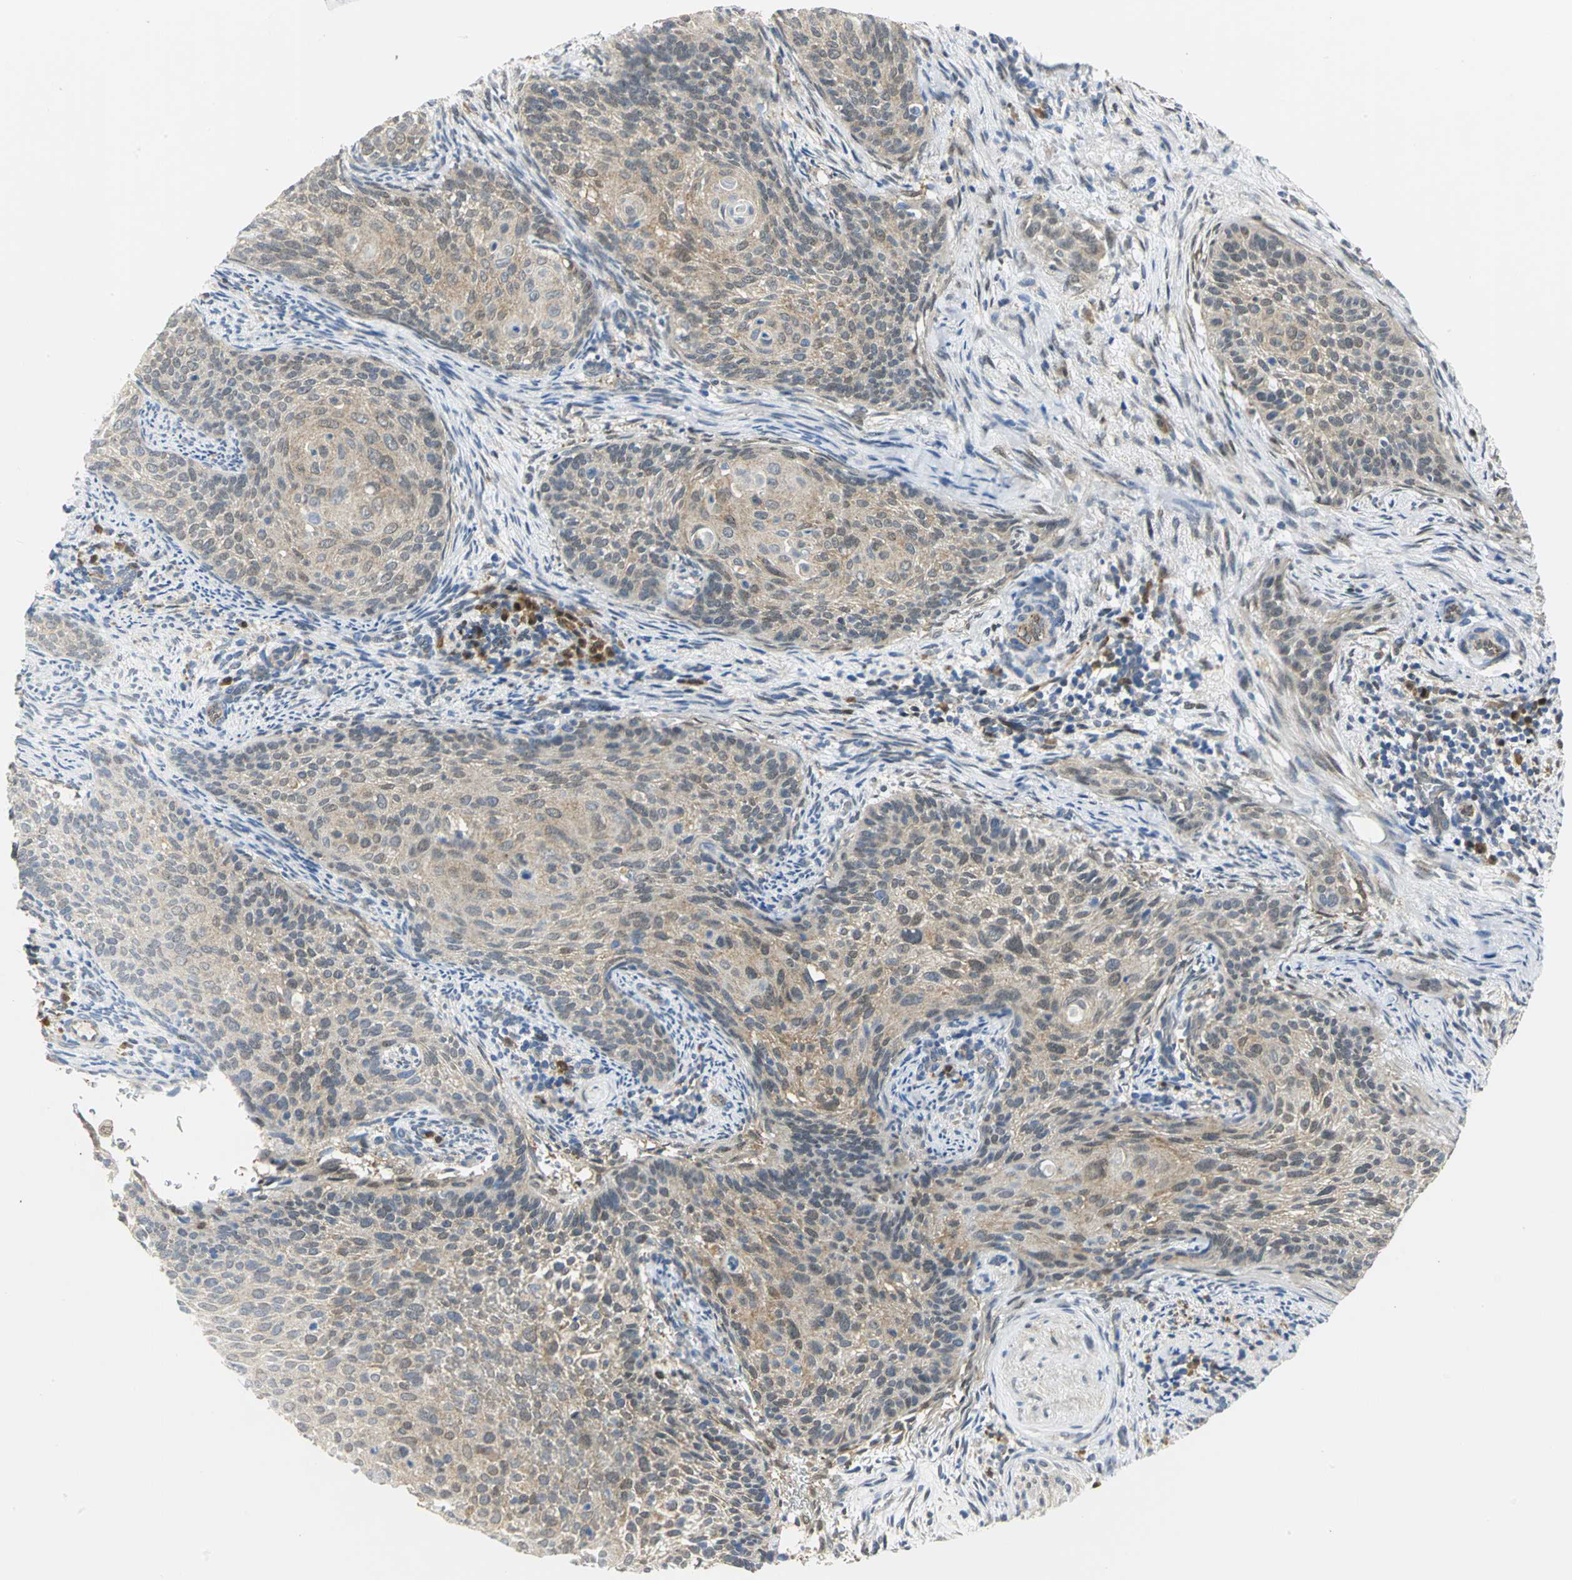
{"staining": {"intensity": "weak", "quantity": "25%-75%", "location": "cytoplasmic/membranous"}, "tissue": "cervical cancer", "cell_type": "Tumor cells", "image_type": "cancer", "snomed": [{"axis": "morphology", "description": "Squamous cell carcinoma, NOS"}, {"axis": "topography", "description": "Cervix"}], "caption": "Immunohistochemical staining of squamous cell carcinoma (cervical) reveals weak cytoplasmic/membranous protein expression in approximately 25%-75% of tumor cells.", "gene": "PGM3", "patient": {"sex": "female", "age": 33}}